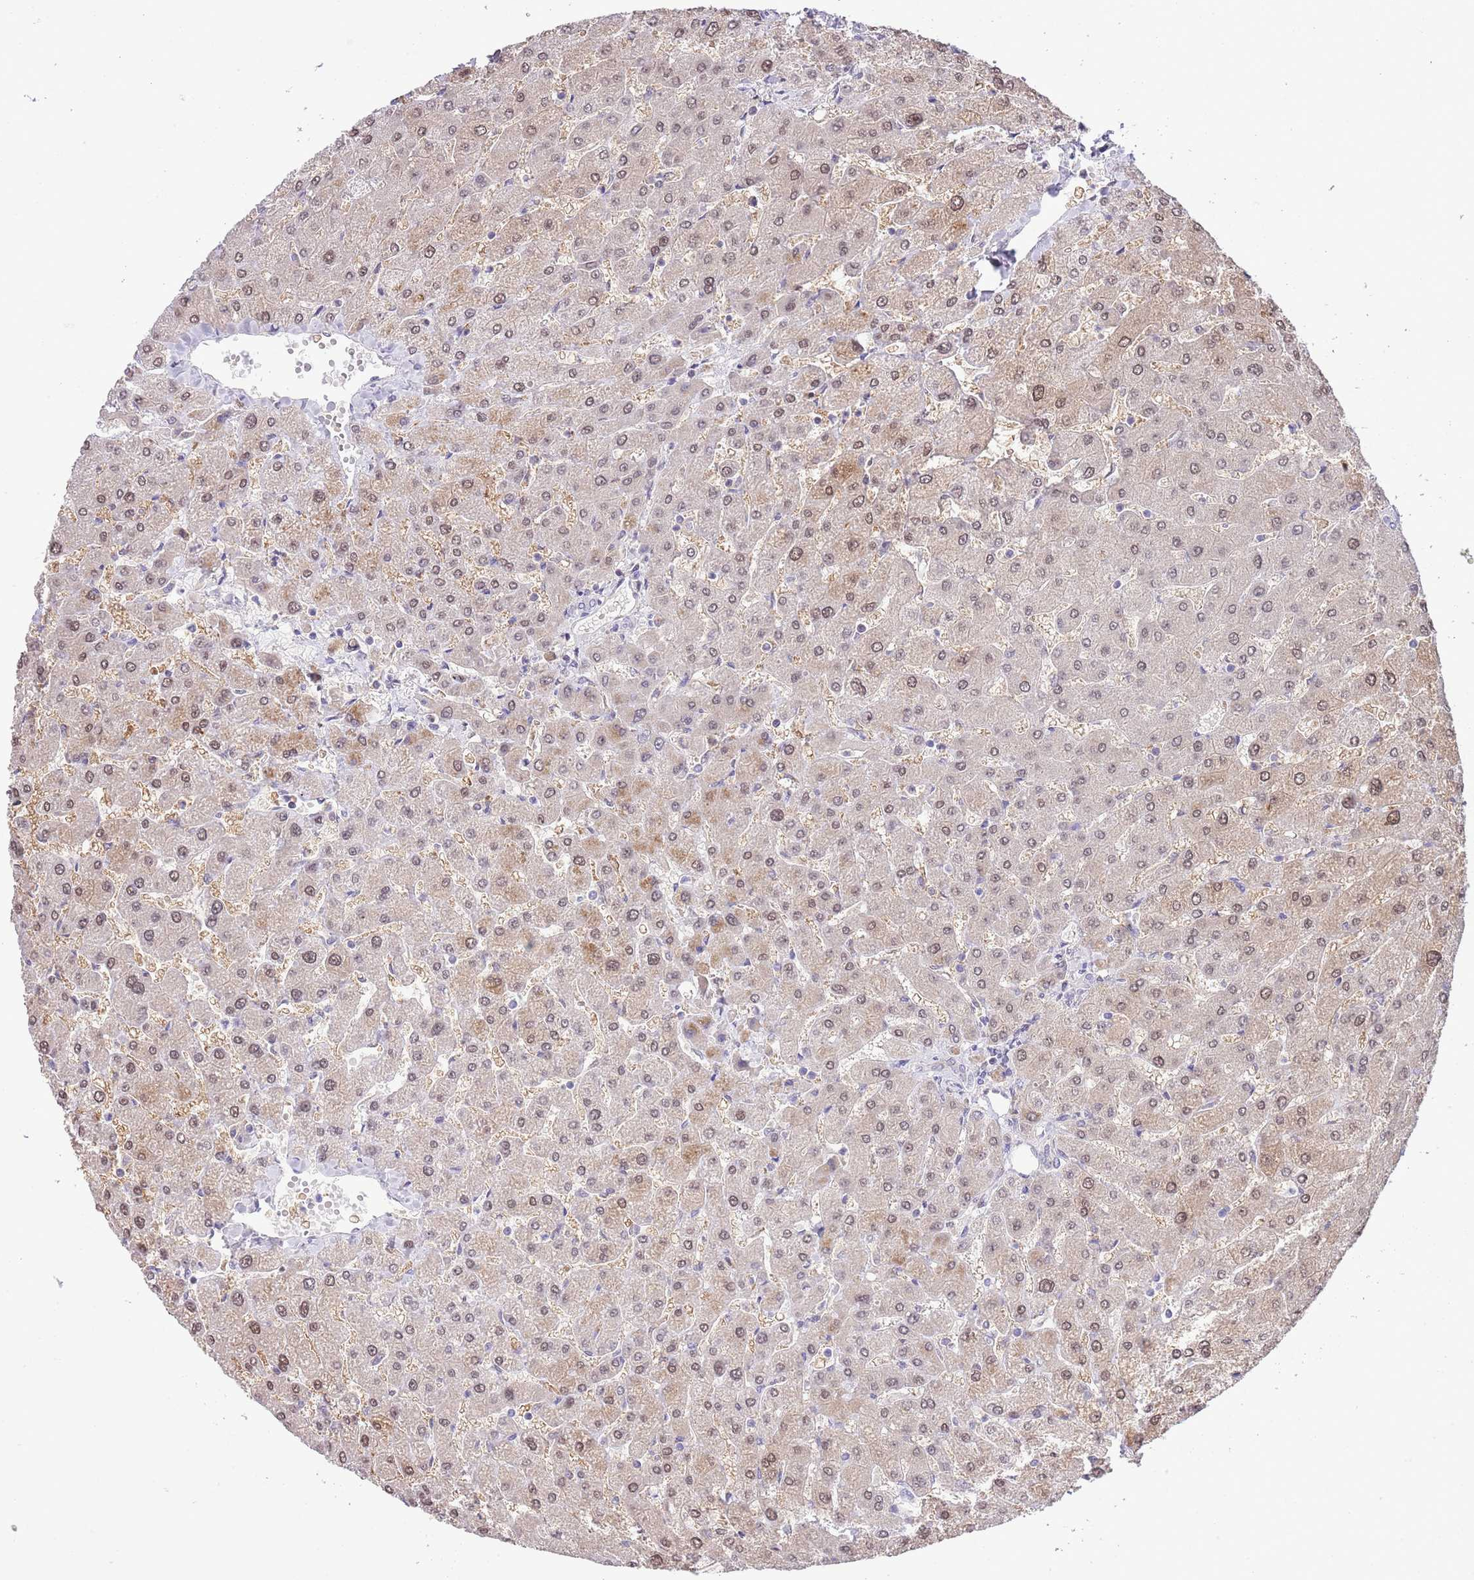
{"staining": {"intensity": "negative", "quantity": "none", "location": "none"}, "tissue": "liver", "cell_type": "Cholangiocytes", "image_type": "normal", "snomed": [{"axis": "morphology", "description": "Normal tissue, NOS"}, {"axis": "topography", "description": "Liver"}], "caption": "This is an IHC photomicrograph of normal liver. There is no expression in cholangiocytes.", "gene": "MIDN", "patient": {"sex": "male", "age": 55}}